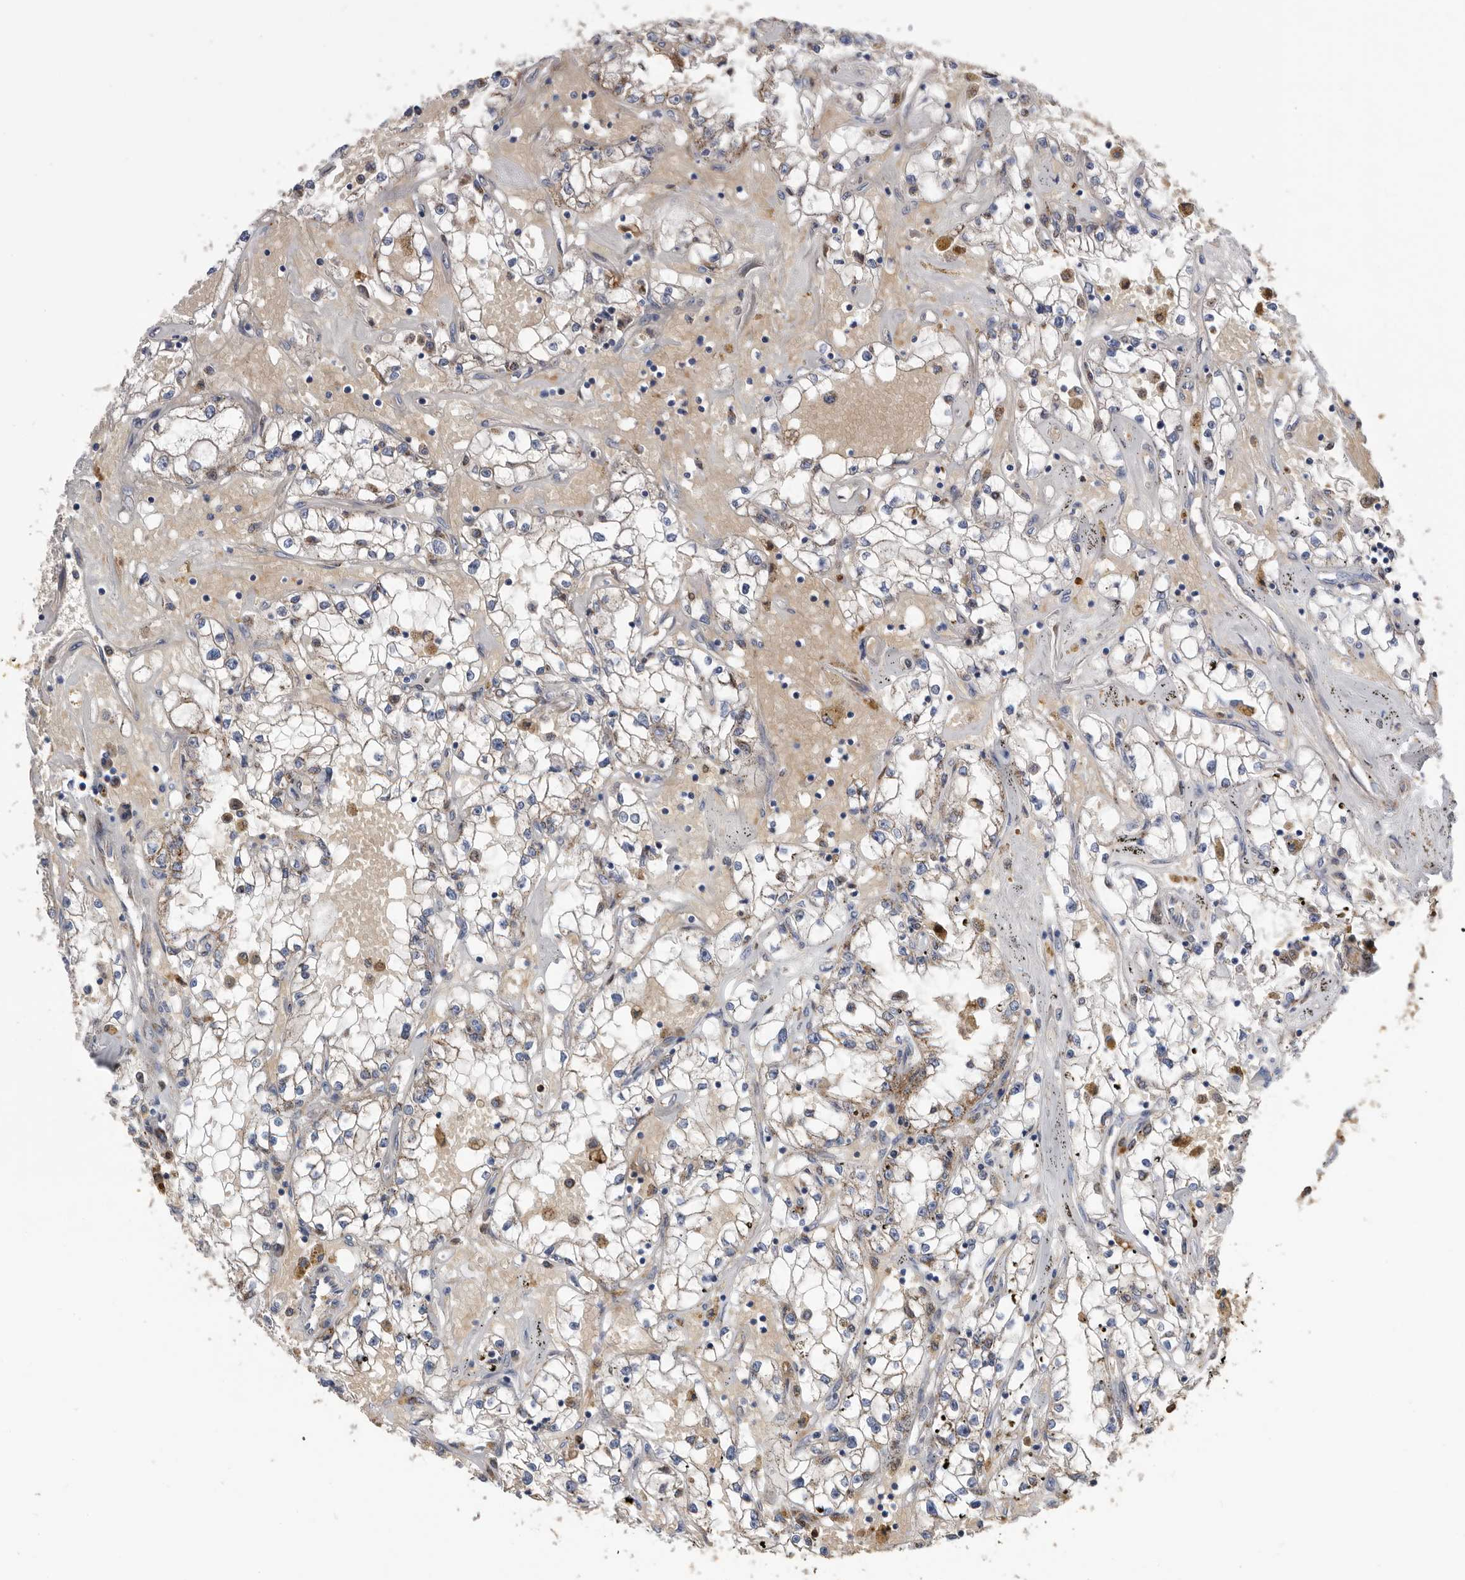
{"staining": {"intensity": "weak", "quantity": "25%-75%", "location": "cytoplasmic/membranous"}, "tissue": "renal cancer", "cell_type": "Tumor cells", "image_type": "cancer", "snomed": [{"axis": "morphology", "description": "Adenocarcinoma, NOS"}, {"axis": "topography", "description": "Kidney"}], "caption": "This is an image of immunohistochemistry staining of adenocarcinoma (renal), which shows weak expression in the cytoplasmic/membranous of tumor cells.", "gene": "CRISPLD2", "patient": {"sex": "male", "age": 56}}